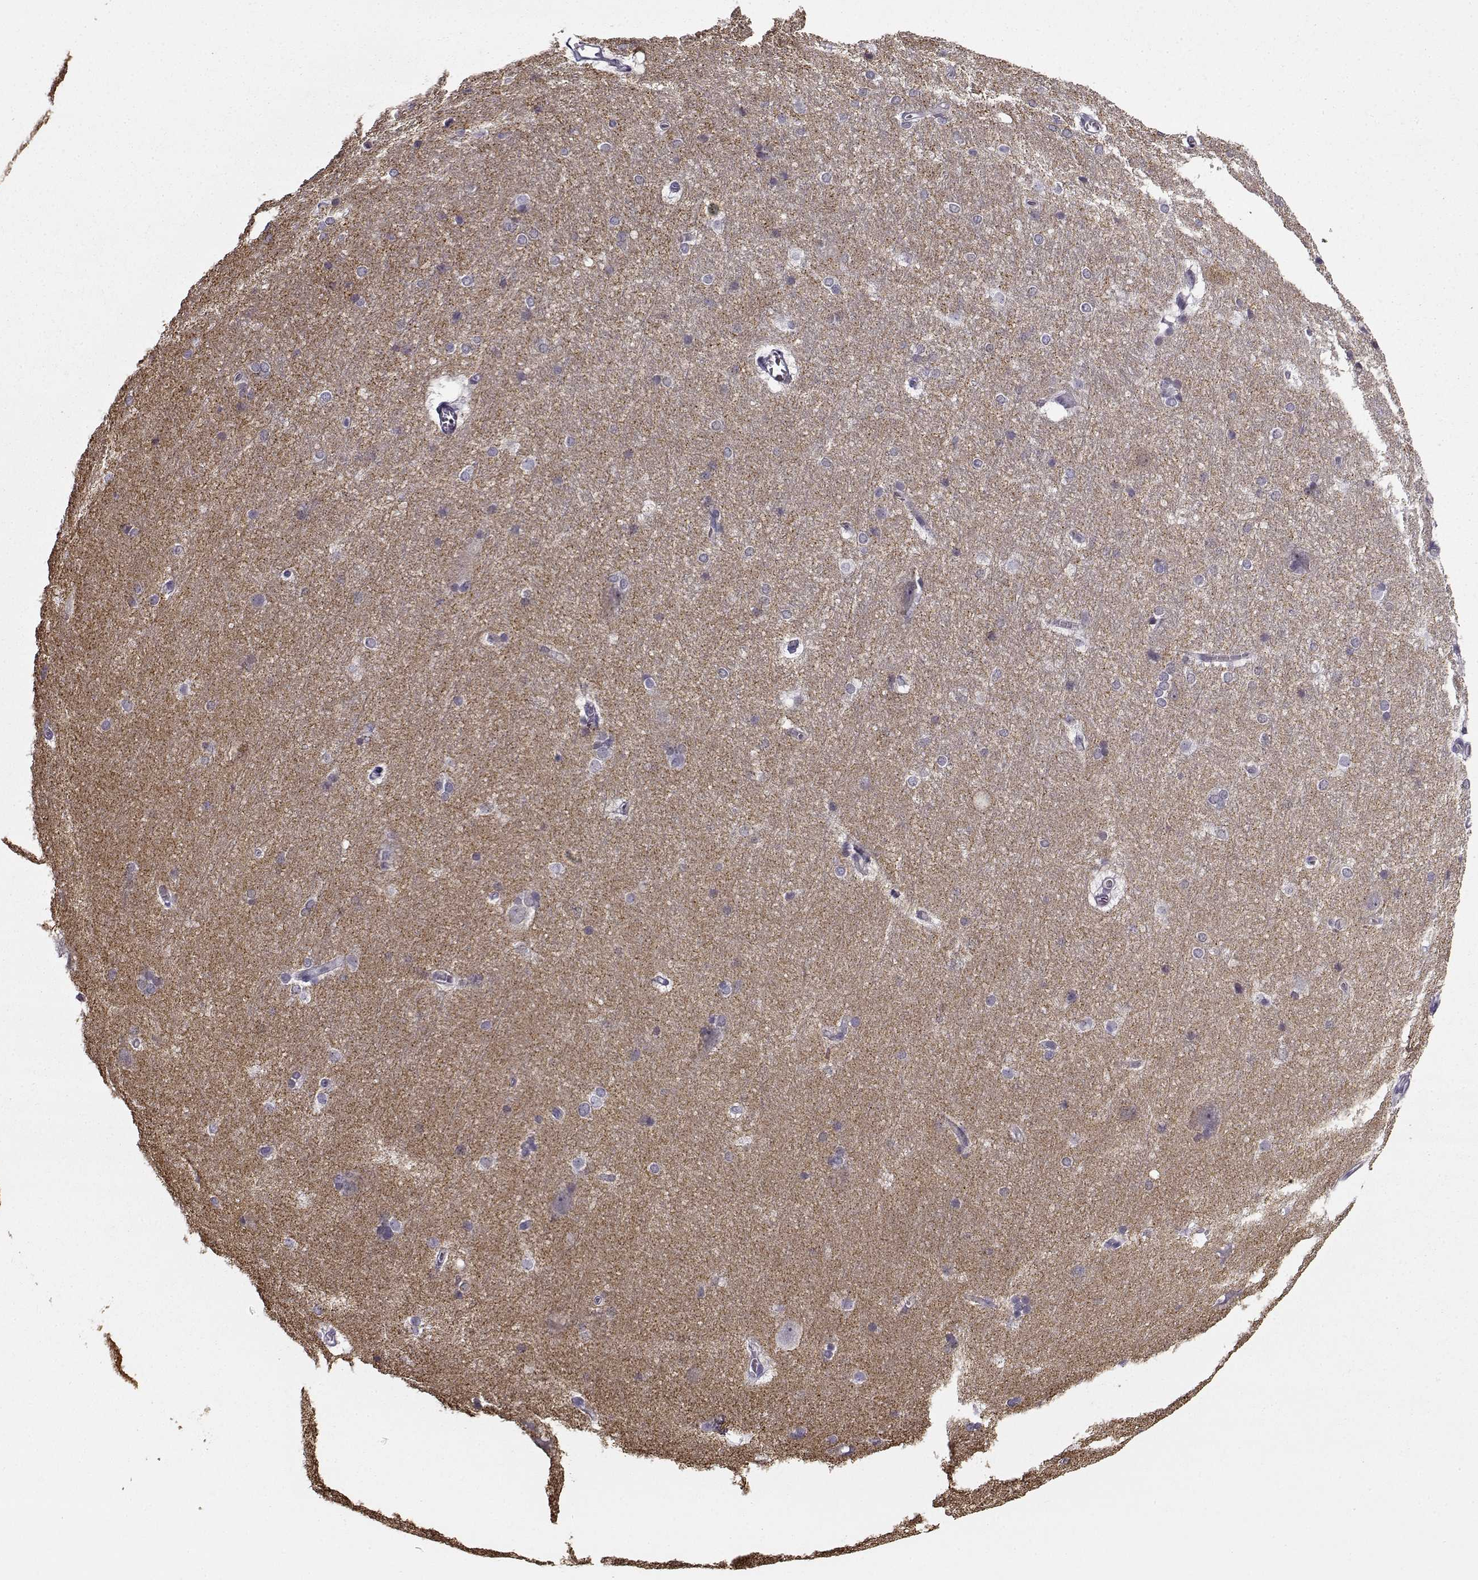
{"staining": {"intensity": "negative", "quantity": "none", "location": "none"}, "tissue": "hippocampus", "cell_type": "Glial cells", "image_type": "normal", "snomed": [{"axis": "morphology", "description": "Normal tissue, NOS"}, {"axis": "topography", "description": "Cerebral cortex"}, {"axis": "topography", "description": "Hippocampus"}], "caption": "Immunohistochemical staining of normal hippocampus demonstrates no significant staining in glial cells. Brightfield microscopy of immunohistochemistry (IHC) stained with DAB (brown) and hematoxylin (blue), captured at high magnification.", "gene": "SNCA", "patient": {"sex": "female", "age": 19}}